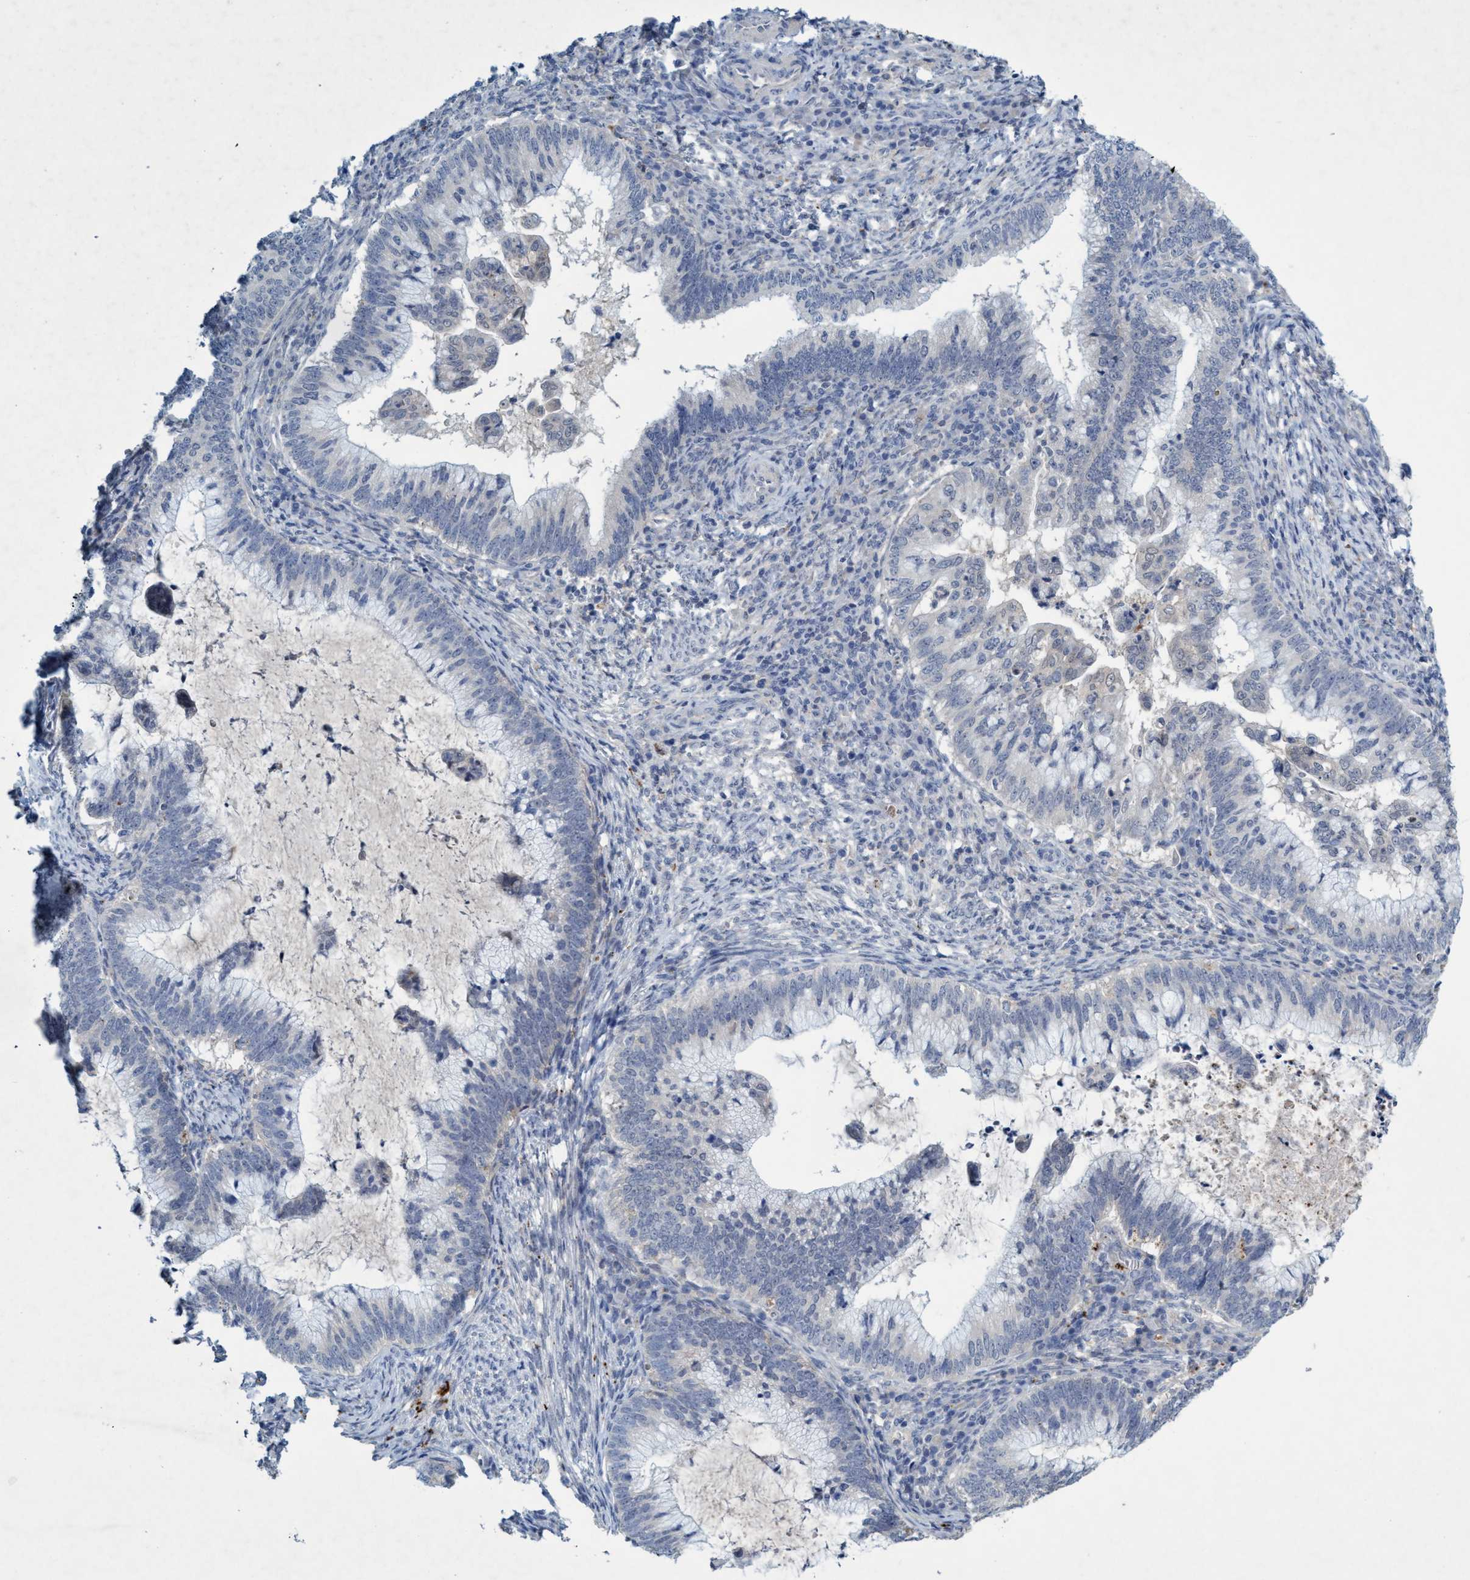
{"staining": {"intensity": "negative", "quantity": "none", "location": "none"}, "tissue": "cervical cancer", "cell_type": "Tumor cells", "image_type": "cancer", "snomed": [{"axis": "morphology", "description": "Adenocarcinoma, NOS"}, {"axis": "topography", "description": "Cervix"}], "caption": "The photomicrograph displays no significant positivity in tumor cells of cervical cancer.", "gene": "RNF208", "patient": {"sex": "female", "age": 36}}